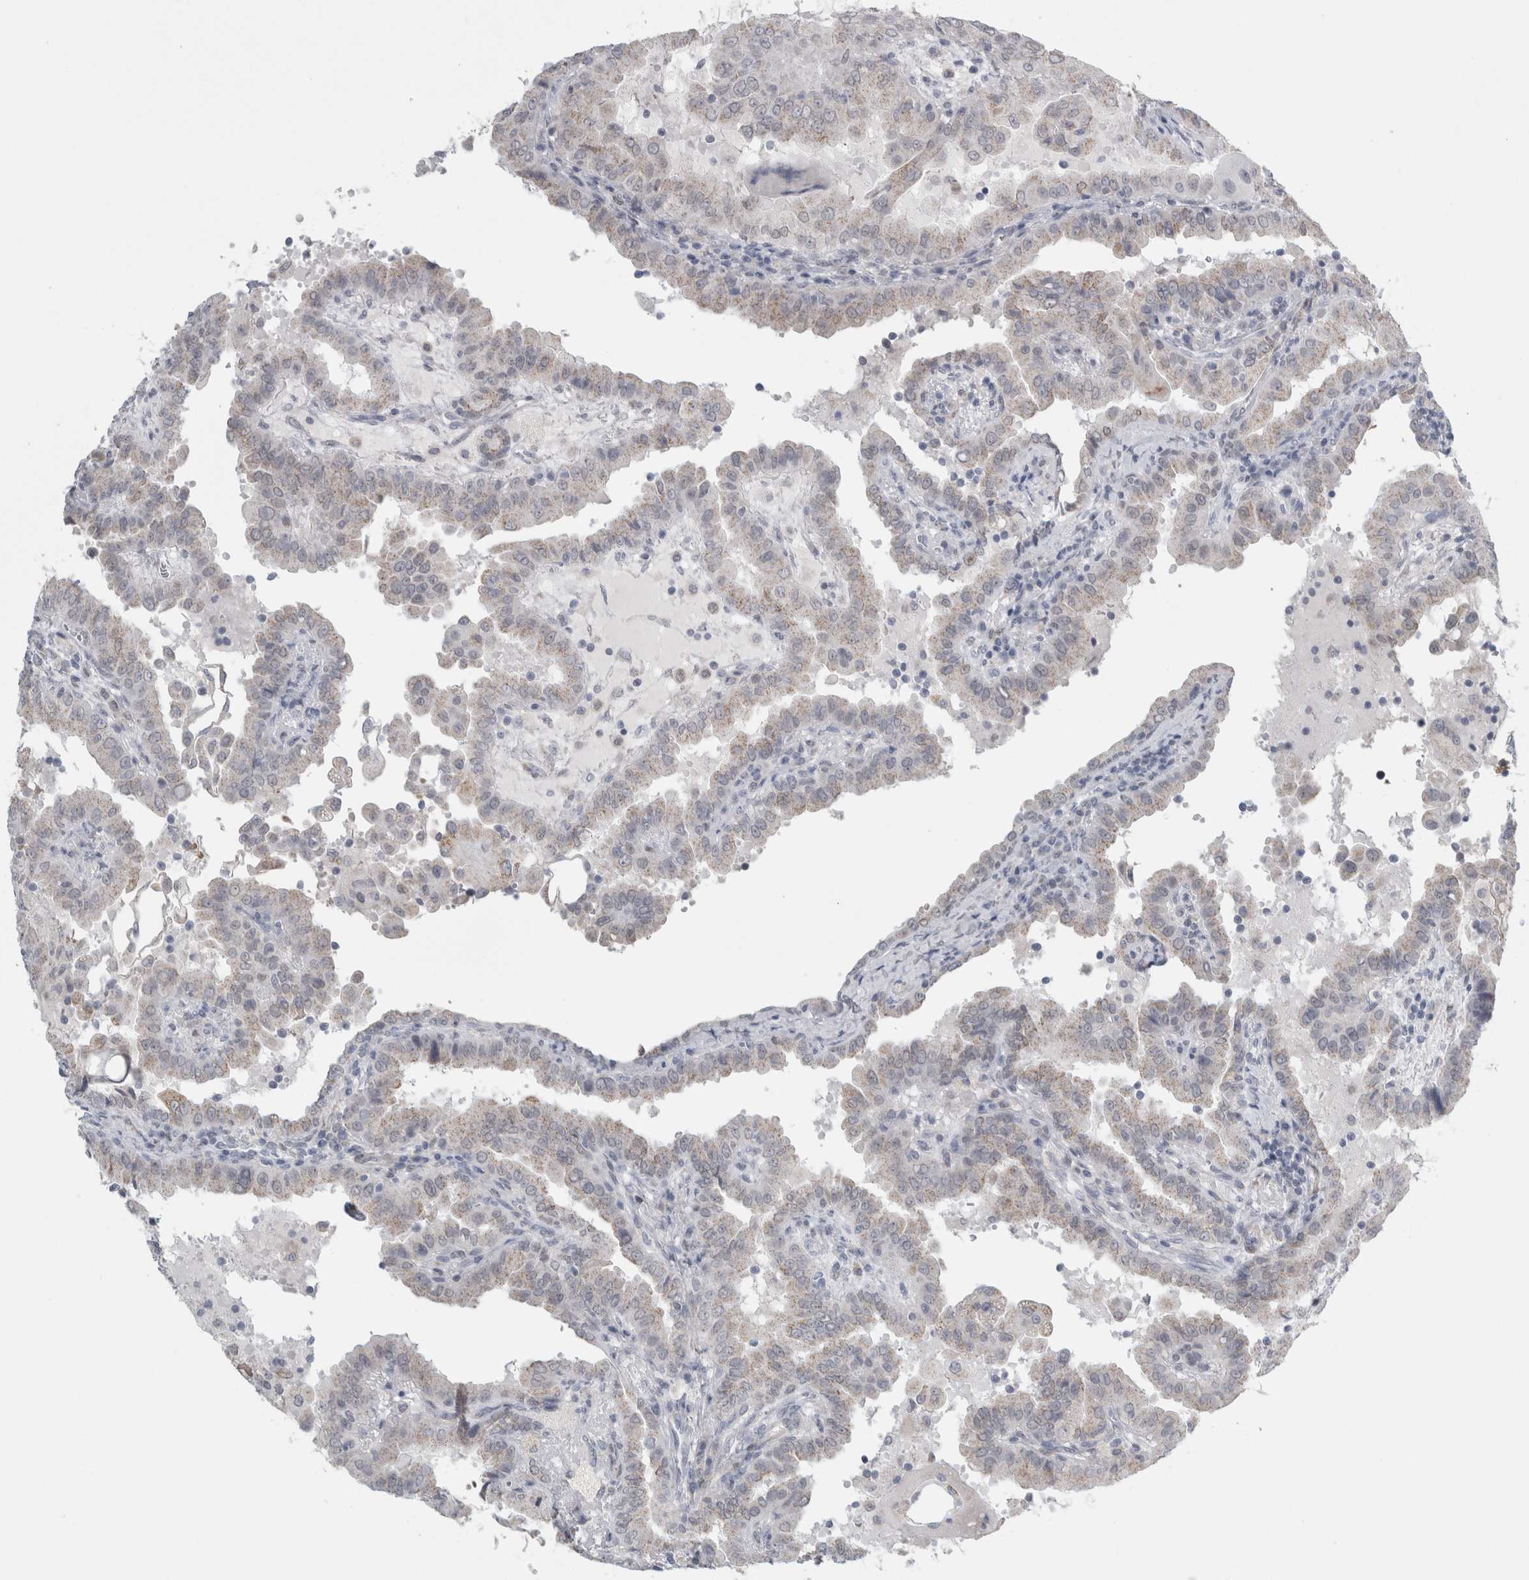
{"staining": {"intensity": "negative", "quantity": "none", "location": "none"}, "tissue": "thyroid cancer", "cell_type": "Tumor cells", "image_type": "cancer", "snomed": [{"axis": "morphology", "description": "Papillary adenocarcinoma, NOS"}, {"axis": "topography", "description": "Thyroid gland"}], "caption": "A histopathology image of thyroid cancer (papillary adenocarcinoma) stained for a protein exhibits no brown staining in tumor cells.", "gene": "PLIN1", "patient": {"sex": "male", "age": 33}}